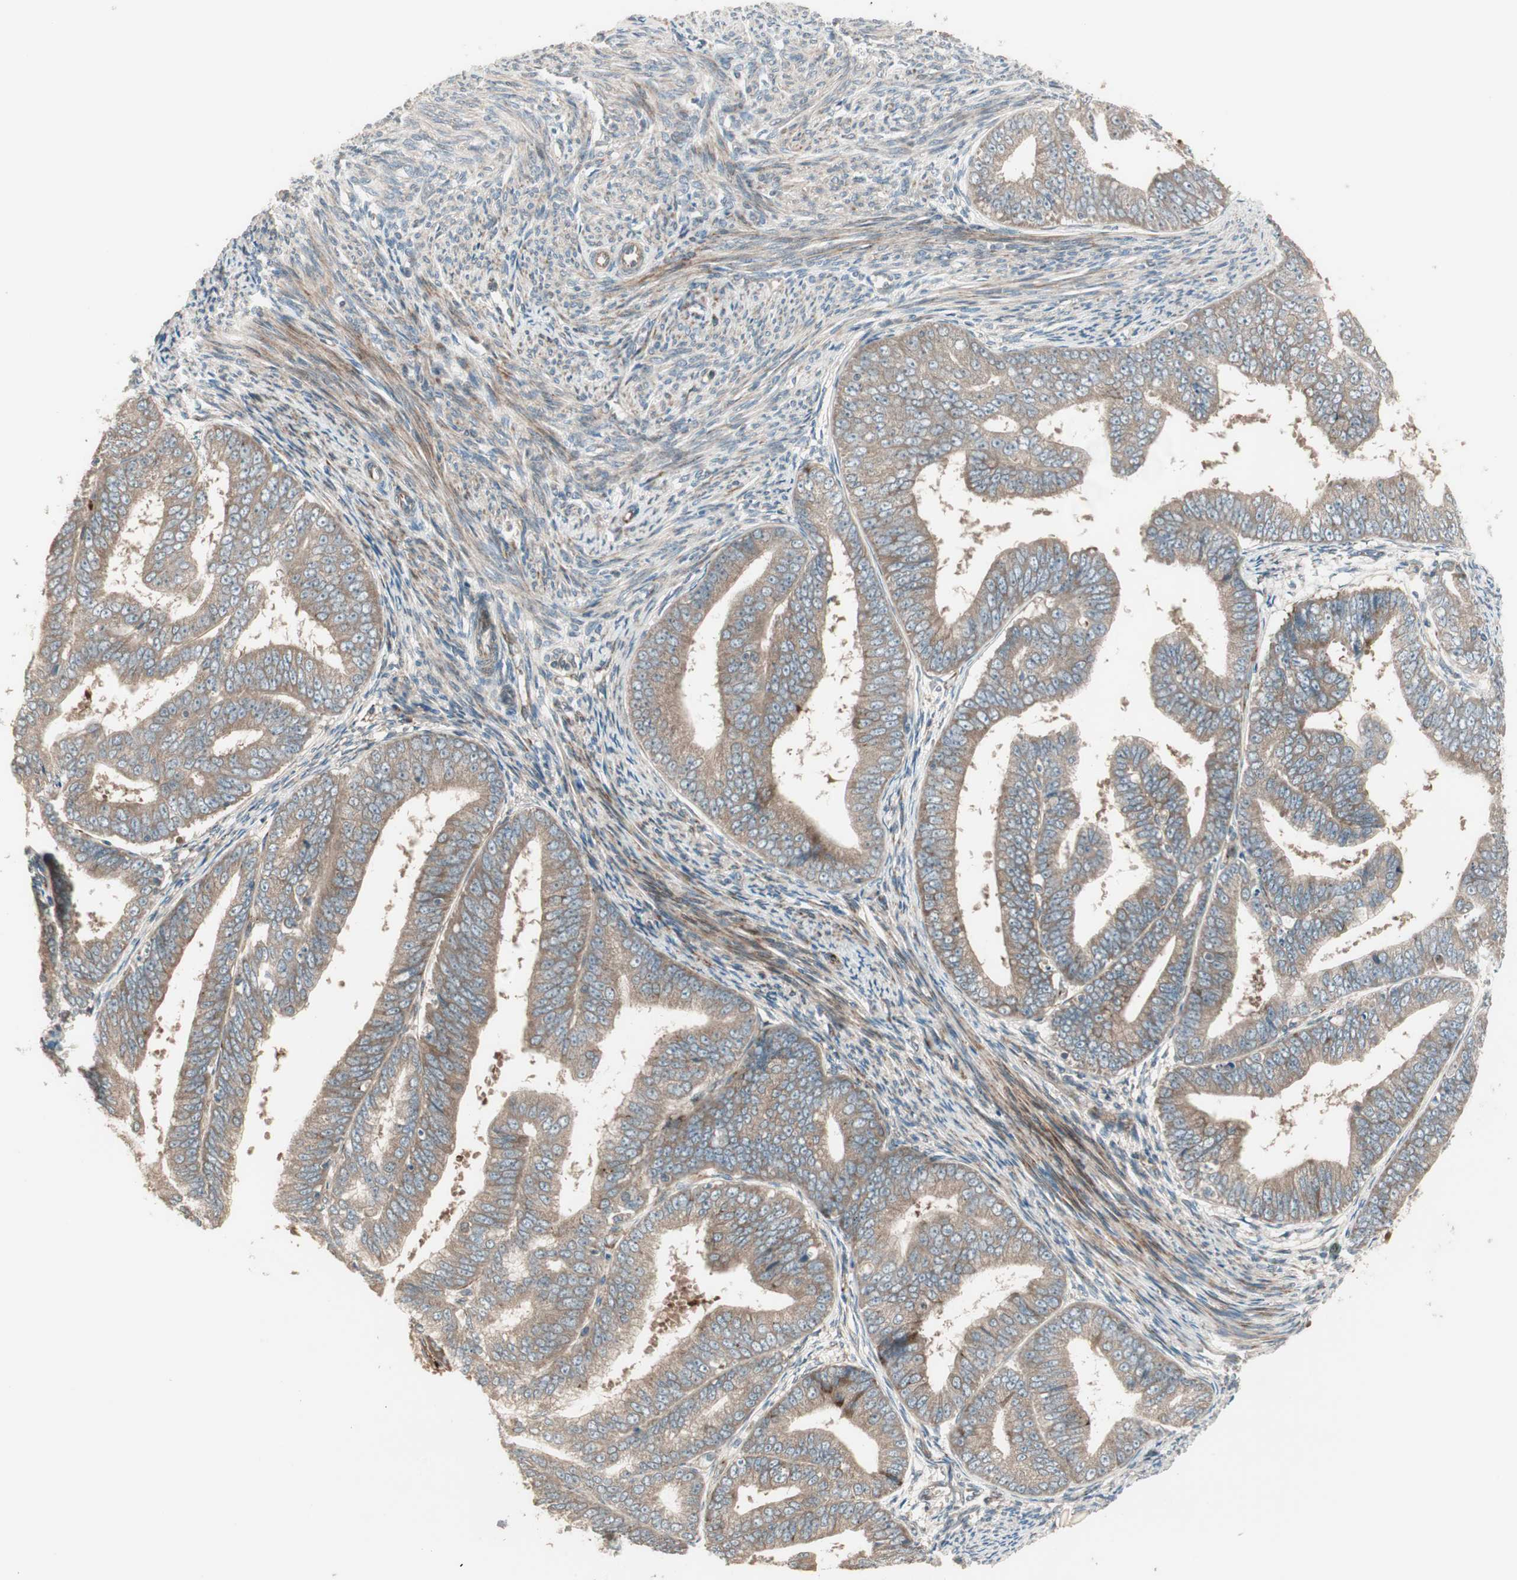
{"staining": {"intensity": "moderate", "quantity": ">75%", "location": "cytoplasmic/membranous"}, "tissue": "endometrial cancer", "cell_type": "Tumor cells", "image_type": "cancer", "snomed": [{"axis": "morphology", "description": "Adenocarcinoma, NOS"}, {"axis": "topography", "description": "Endometrium"}], "caption": "Moderate cytoplasmic/membranous staining for a protein is present in about >75% of tumor cells of endometrial cancer using IHC.", "gene": "PPP2R5E", "patient": {"sex": "female", "age": 63}}